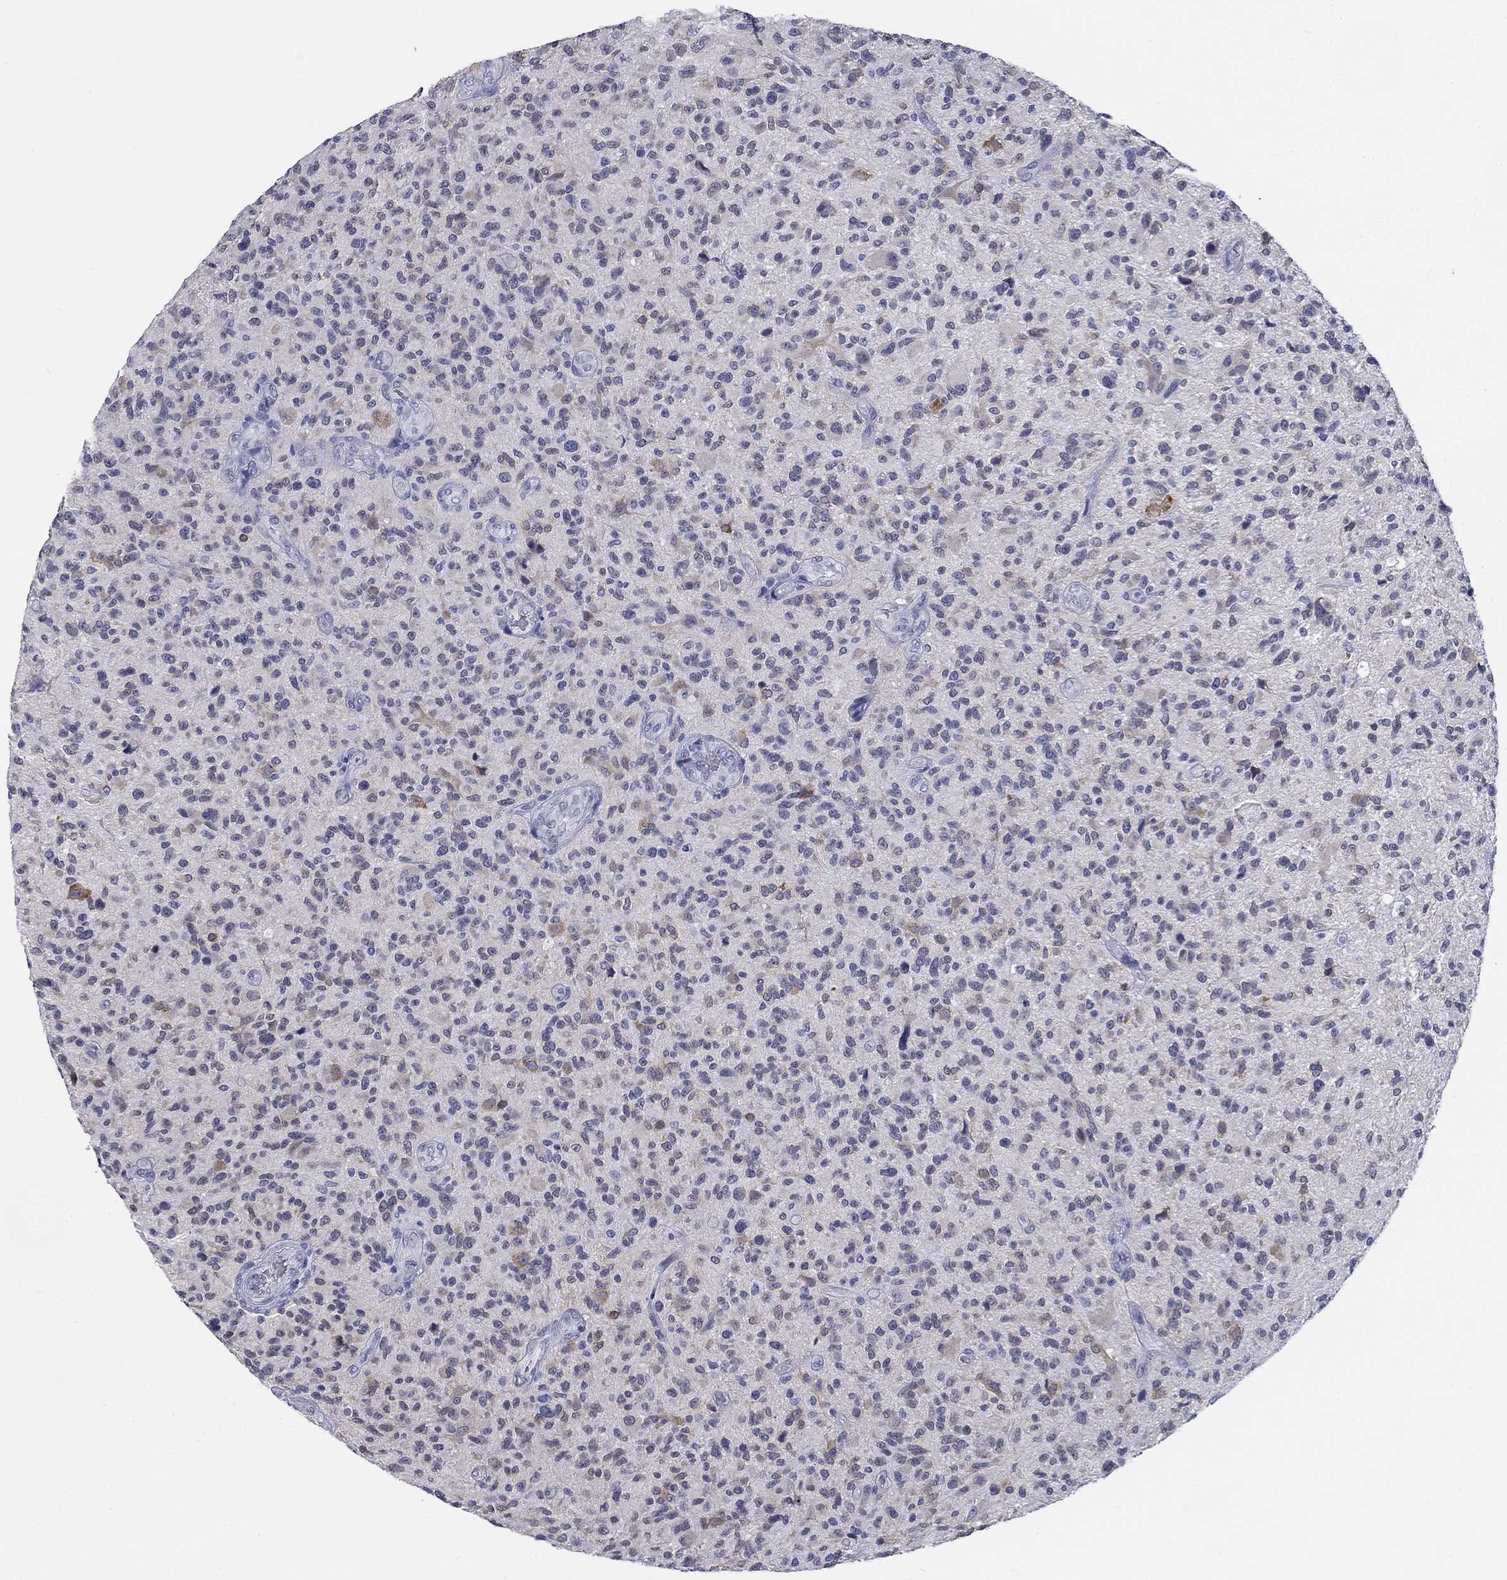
{"staining": {"intensity": "weak", "quantity": "<25%", "location": "cytoplasmic/membranous"}, "tissue": "glioma", "cell_type": "Tumor cells", "image_type": "cancer", "snomed": [{"axis": "morphology", "description": "Glioma, malignant, High grade"}, {"axis": "topography", "description": "Brain"}], "caption": "Immunohistochemistry image of neoplastic tissue: human high-grade glioma (malignant) stained with DAB shows no significant protein expression in tumor cells.", "gene": "ECEL1", "patient": {"sex": "male", "age": 47}}